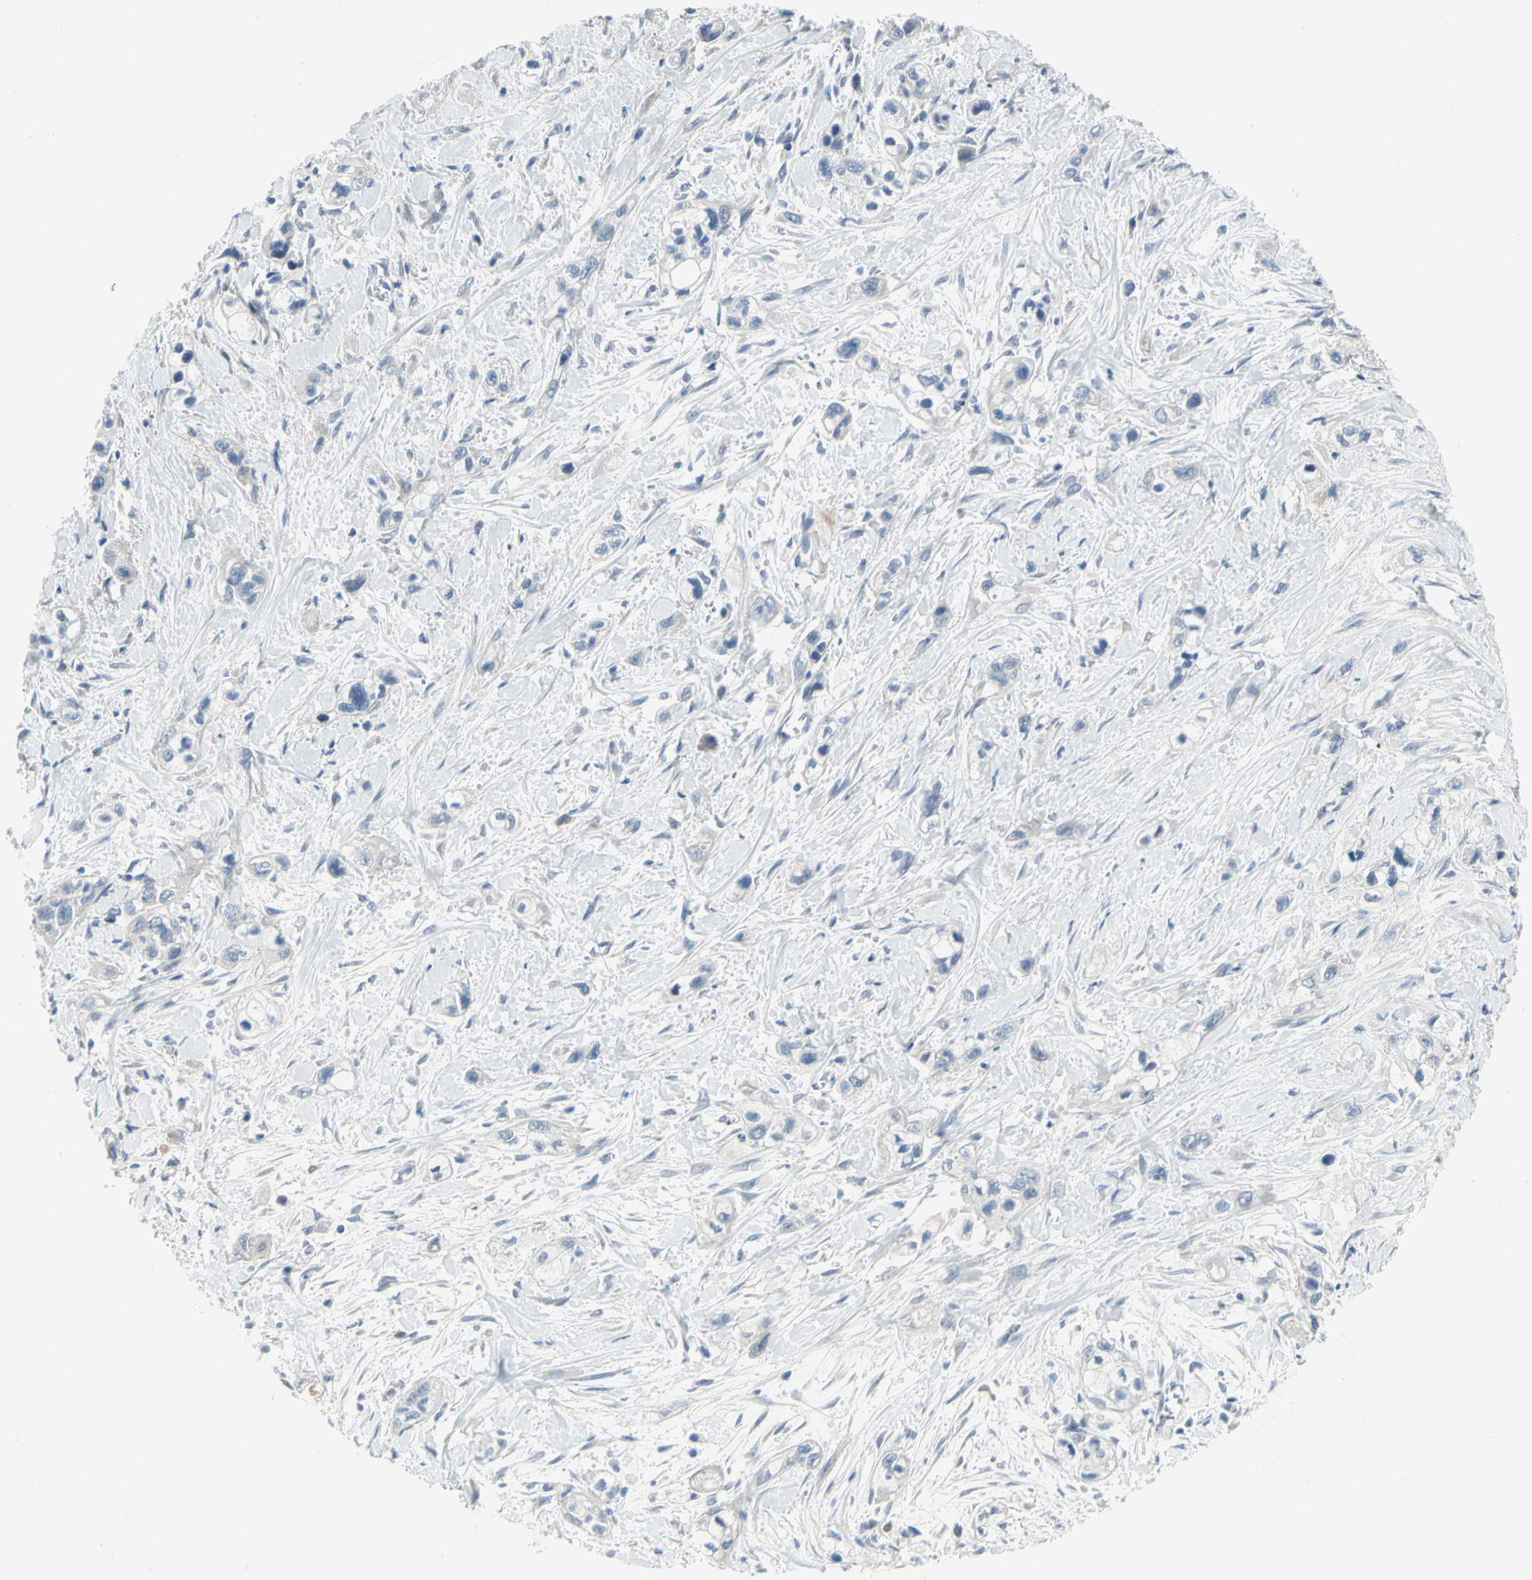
{"staining": {"intensity": "negative", "quantity": "none", "location": "none"}, "tissue": "pancreatic cancer", "cell_type": "Tumor cells", "image_type": "cancer", "snomed": [{"axis": "morphology", "description": "Adenocarcinoma, NOS"}, {"axis": "topography", "description": "Pancreas"}], "caption": "Immunohistochemical staining of adenocarcinoma (pancreatic) shows no significant positivity in tumor cells. (Brightfield microscopy of DAB immunohistochemistry (IHC) at high magnification).", "gene": "NFASC", "patient": {"sex": "male", "age": 74}}